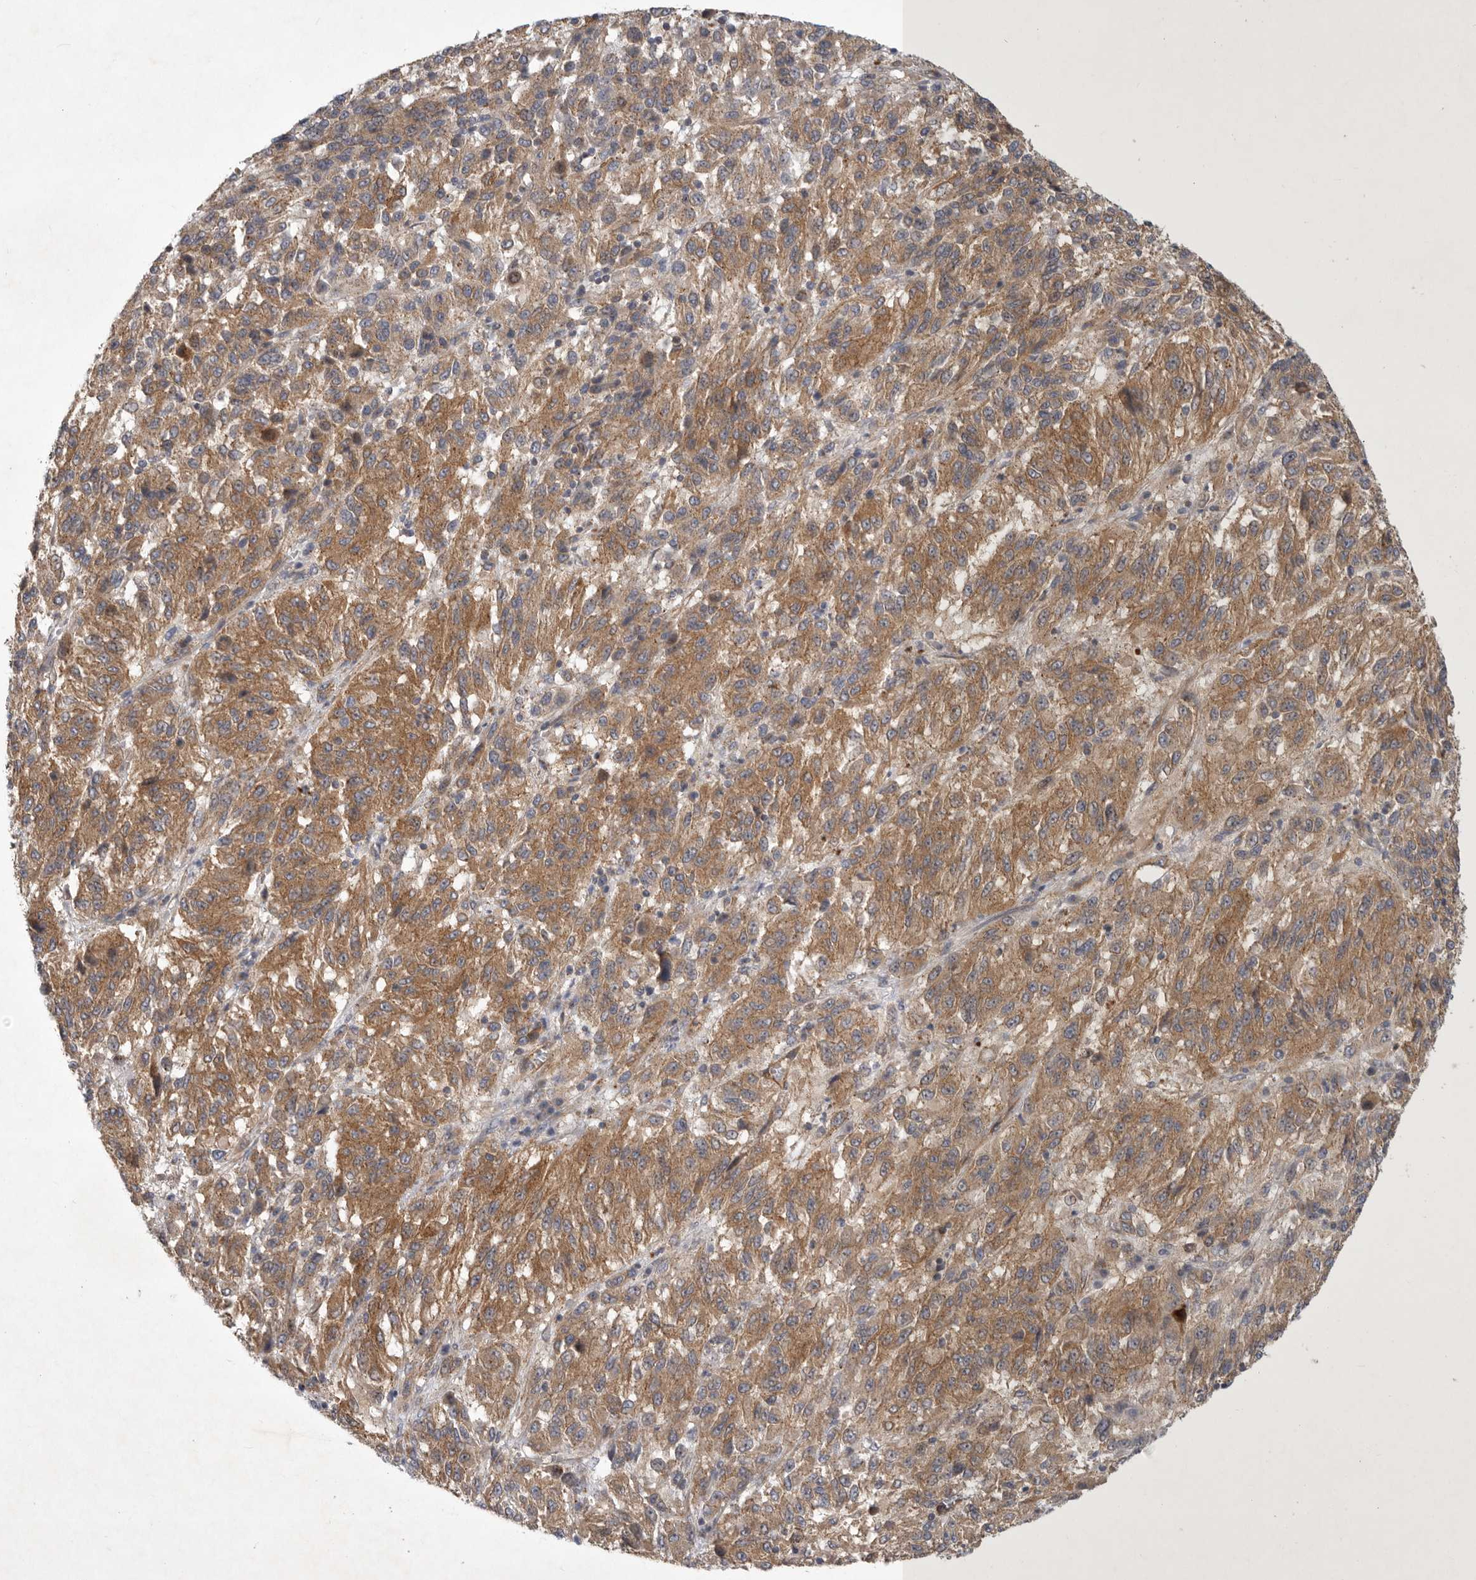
{"staining": {"intensity": "moderate", "quantity": ">75%", "location": "cytoplasmic/membranous"}, "tissue": "melanoma", "cell_type": "Tumor cells", "image_type": "cancer", "snomed": [{"axis": "morphology", "description": "Malignant melanoma, Metastatic site"}, {"axis": "topography", "description": "Lung"}], "caption": "Moderate cytoplasmic/membranous positivity is identified in approximately >75% of tumor cells in melanoma.", "gene": "MLPH", "patient": {"sex": "male", "age": 64}}